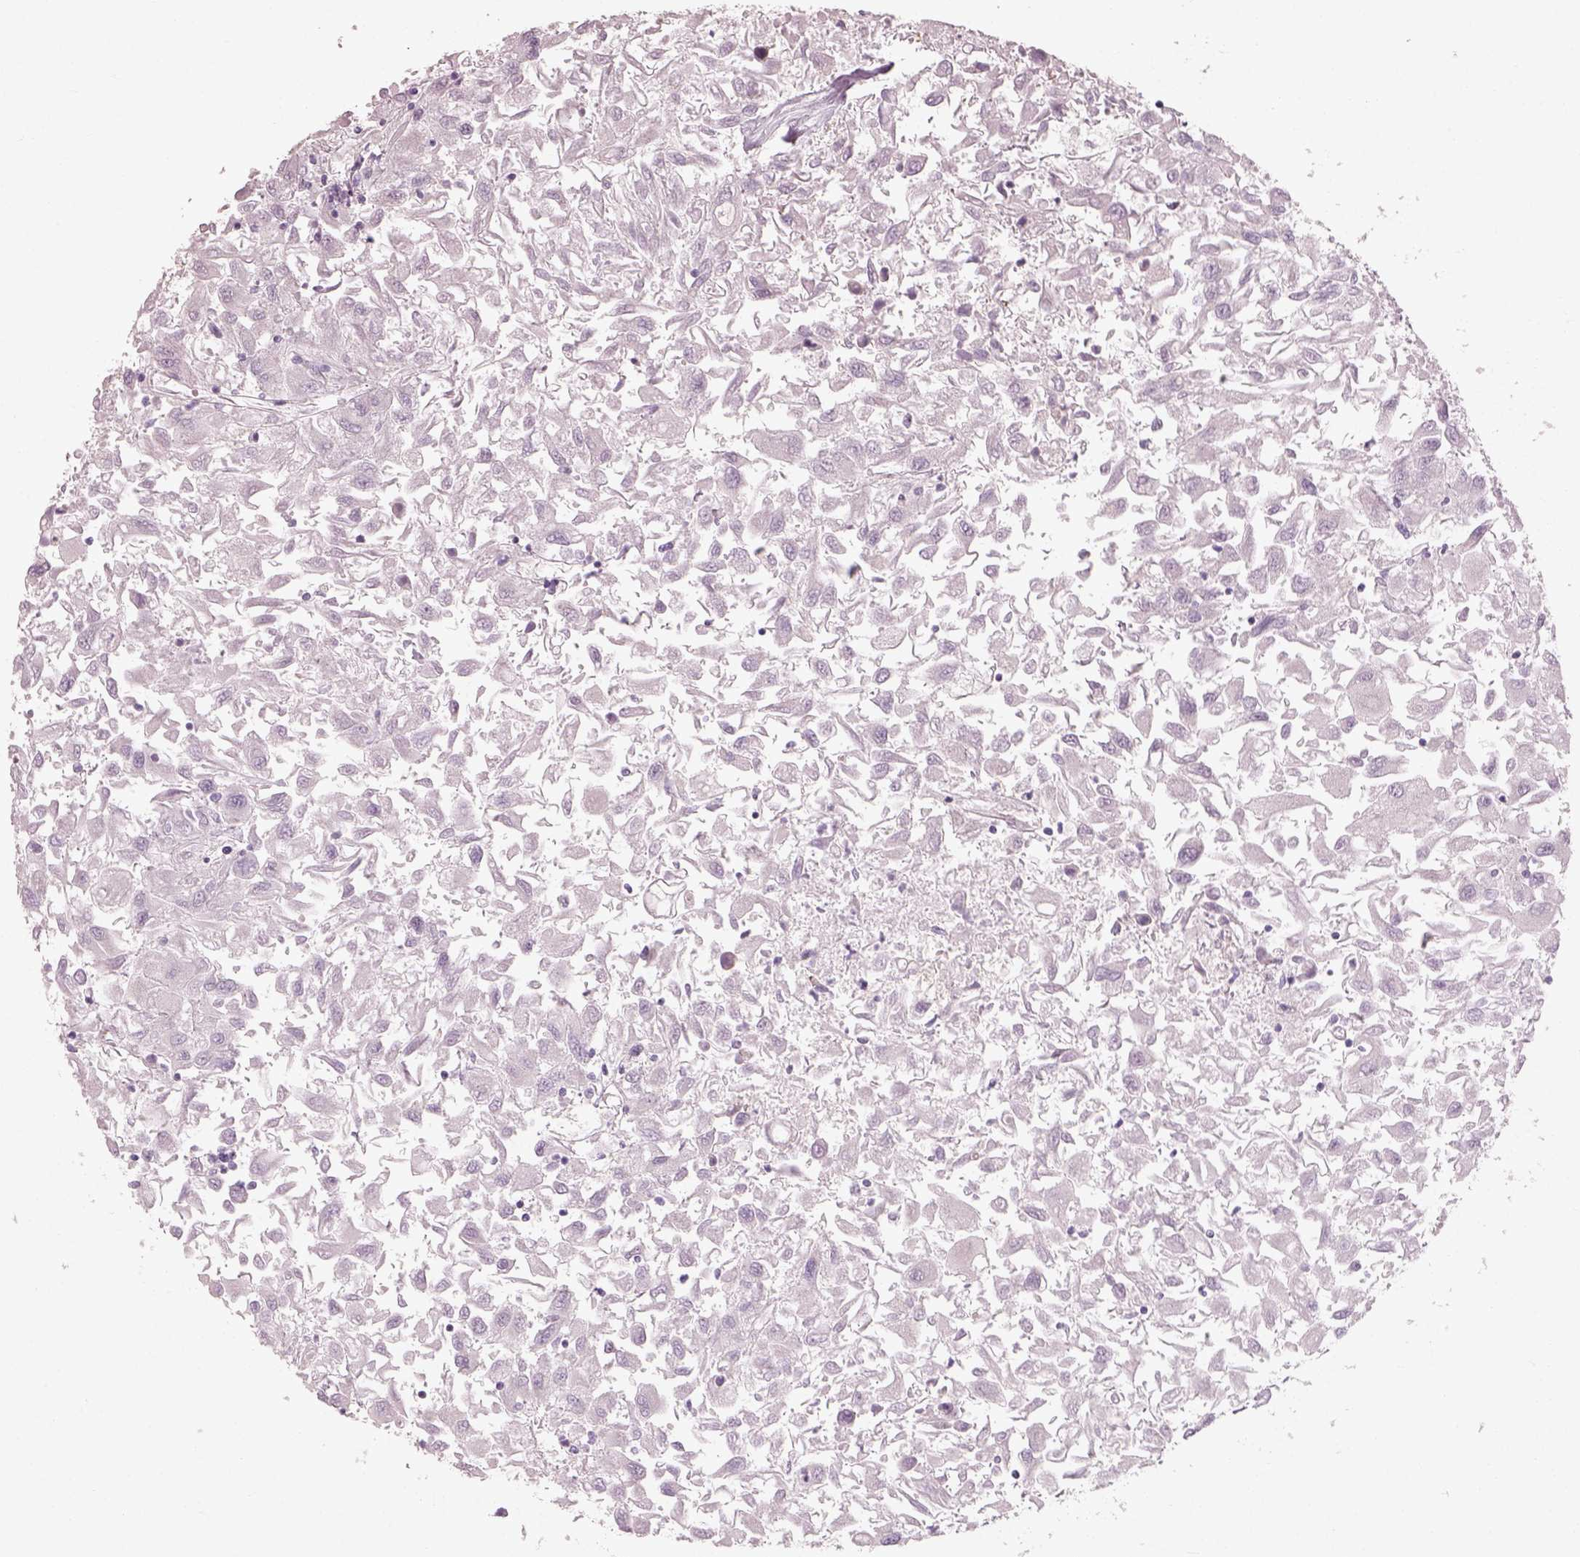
{"staining": {"intensity": "negative", "quantity": "none", "location": "none"}, "tissue": "renal cancer", "cell_type": "Tumor cells", "image_type": "cancer", "snomed": [{"axis": "morphology", "description": "Adenocarcinoma, NOS"}, {"axis": "topography", "description": "Kidney"}], "caption": "IHC histopathology image of neoplastic tissue: human renal adenocarcinoma stained with DAB shows no significant protein positivity in tumor cells.", "gene": "CDS1", "patient": {"sex": "female", "age": 76}}